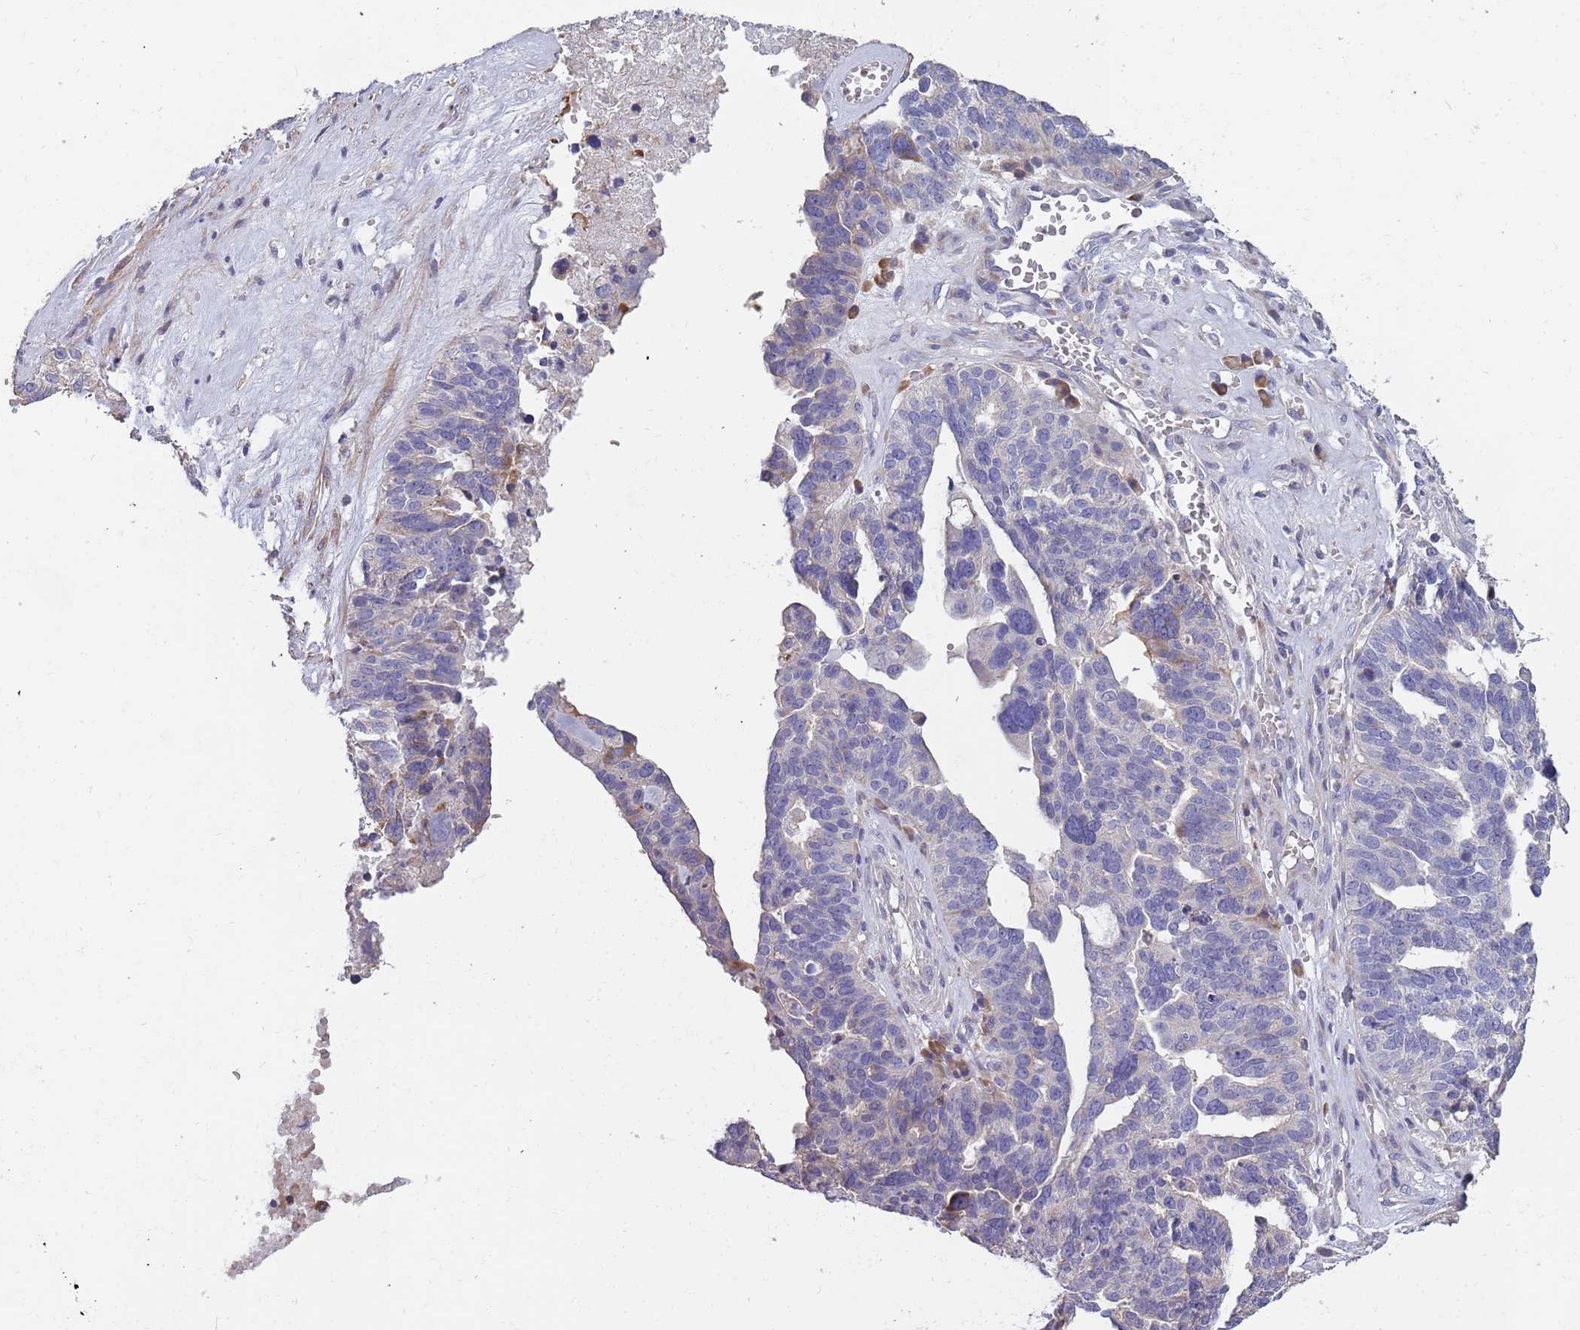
{"staining": {"intensity": "negative", "quantity": "none", "location": "none"}, "tissue": "ovarian cancer", "cell_type": "Tumor cells", "image_type": "cancer", "snomed": [{"axis": "morphology", "description": "Cystadenocarcinoma, serous, NOS"}, {"axis": "topography", "description": "Ovary"}], "caption": "The image displays no significant positivity in tumor cells of serous cystadenocarcinoma (ovarian).", "gene": "SUSD1", "patient": {"sex": "female", "age": 59}}